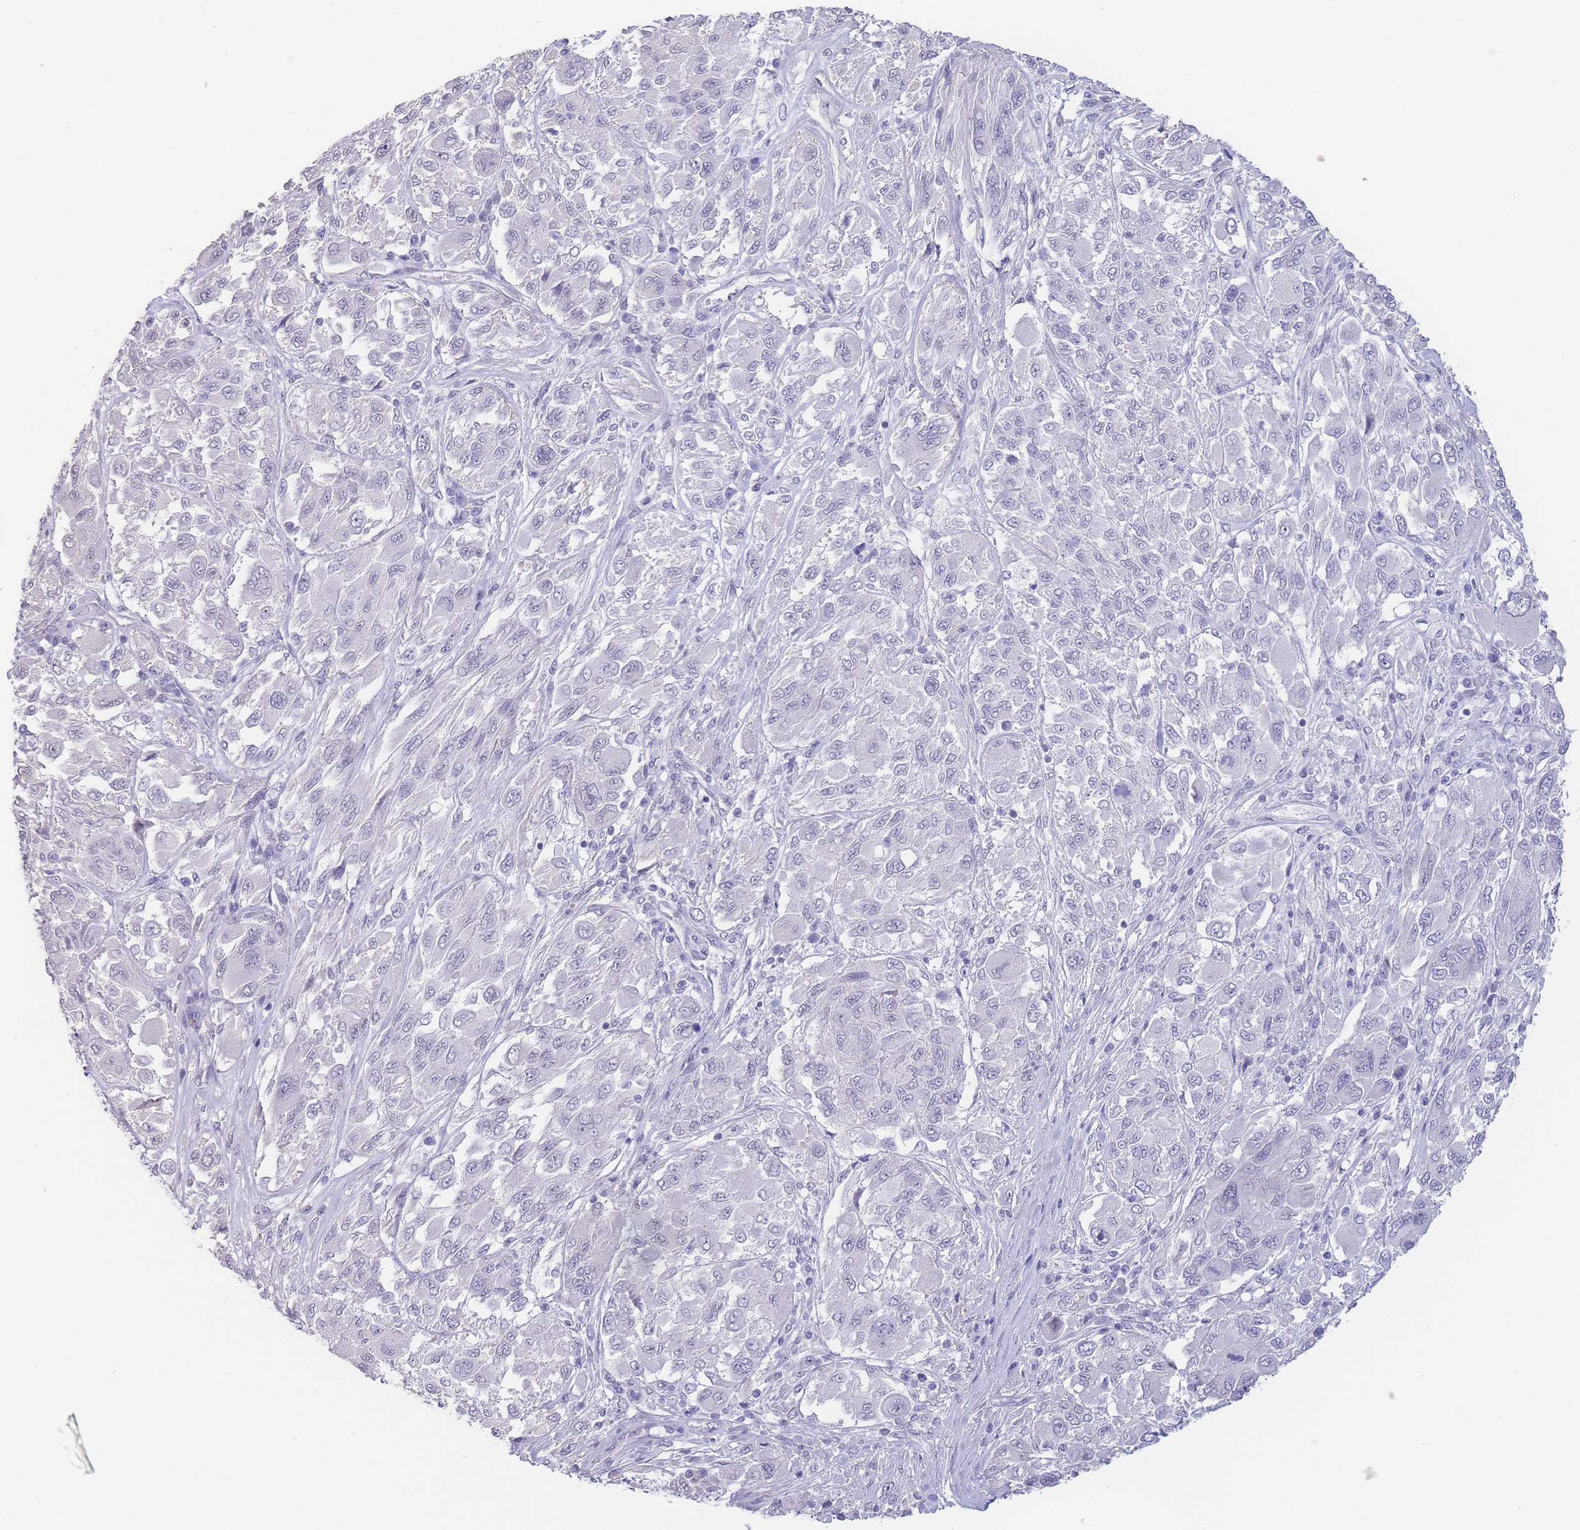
{"staining": {"intensity": "negative", "quantity": "none", "location": "none"}, "tissue": "melanoma", "cell_type": "Tumor cells", "image_type": "cancer", "snomed": [{"axis": "morphology", "description": "Malignant melanoma, NOS"}, {"axis": "topography", "description": "Skin"}], "caption": "This is an immunohistochemistry (IHC) micrograph of melanoma. There is no positivity in tumor cells.", "gene": "ASAP3", "patient": {"sex": "female", "age": 91}}